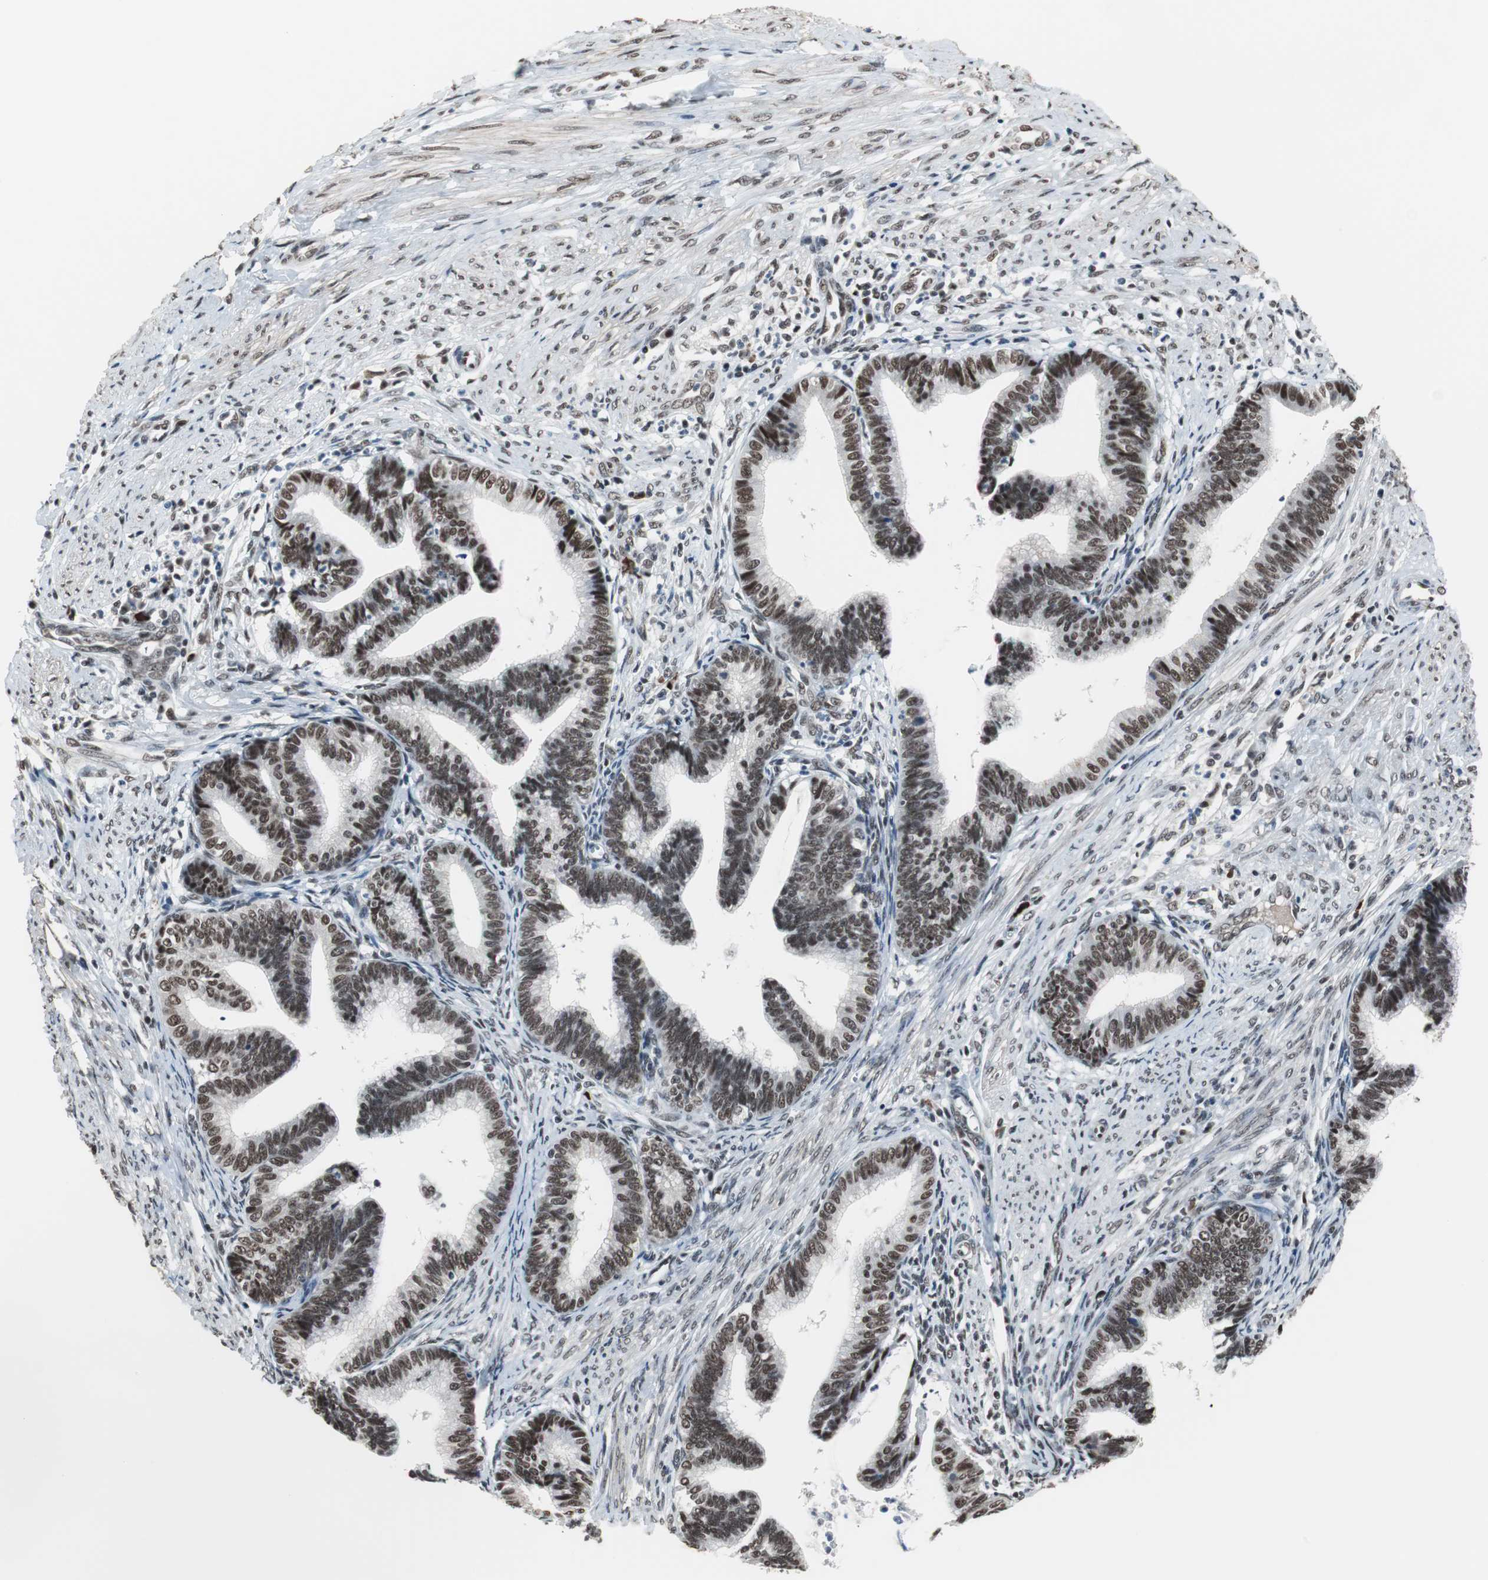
{"staining": {"intensity": "strong", "quantity": ">75%", "location": "nuclear"}, "tissue": "cervical cancer", "cell_type": "Tumor cells", "image_type": "cancer", "snomed": [{"axis": "morphology", "description": "Adenocarcinoma, NOS"}, {"axis": "topography", "description": "Cervix"}], "caption": "High-magnification brightfield microscopy of cervical cancer stained with DAB (3,3'-diaminobenzidine) (brown) and counterstained with hematoxylin (blue). tumor cells exhibit strong nuclear expression is appreciated in about>75% of cells.", "gene": "TAF7", "patient": {"sex": "female", "age": 36}}